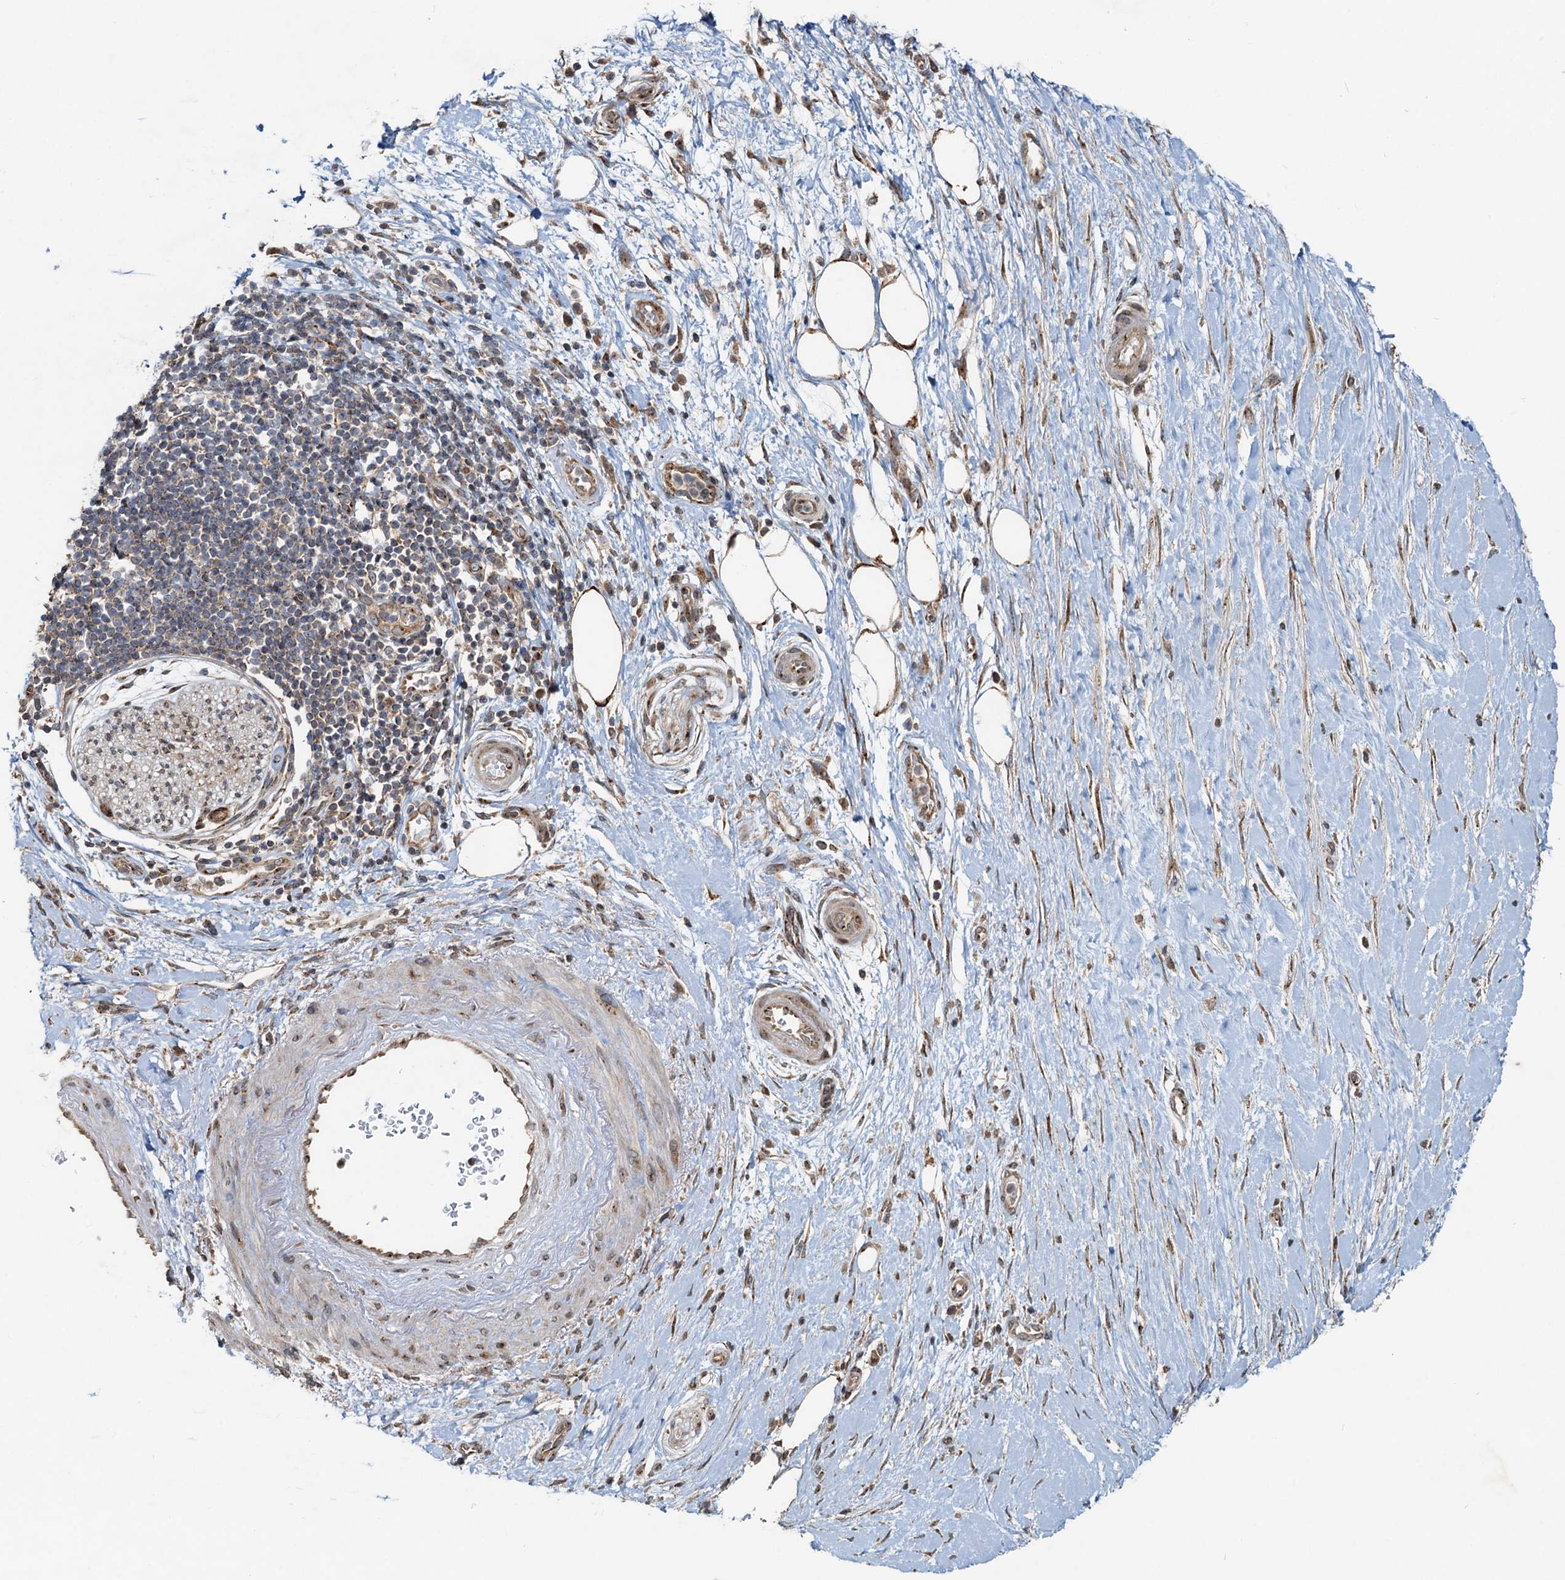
{"staining": {"intensity": "weak", "quantity": ">75%", "location": "cytoplasmic/membranous"}, "tissue": "pancreatic cancer", "cell_type": "Tumor cells", "image_type": "cancer", "snomed": [{"axis": "morphology", "description": "Adenocarcinoma, NOS"}, {"axis": "topography", "description": "Pancreas"}], "caption": "An image of pancreatic cancer stained for a protein reveals weak cytoplasmic/membranous brown staining in tumor cells.", "gene": "CEP68", "patient": {"sex": "female", "age": 73}}